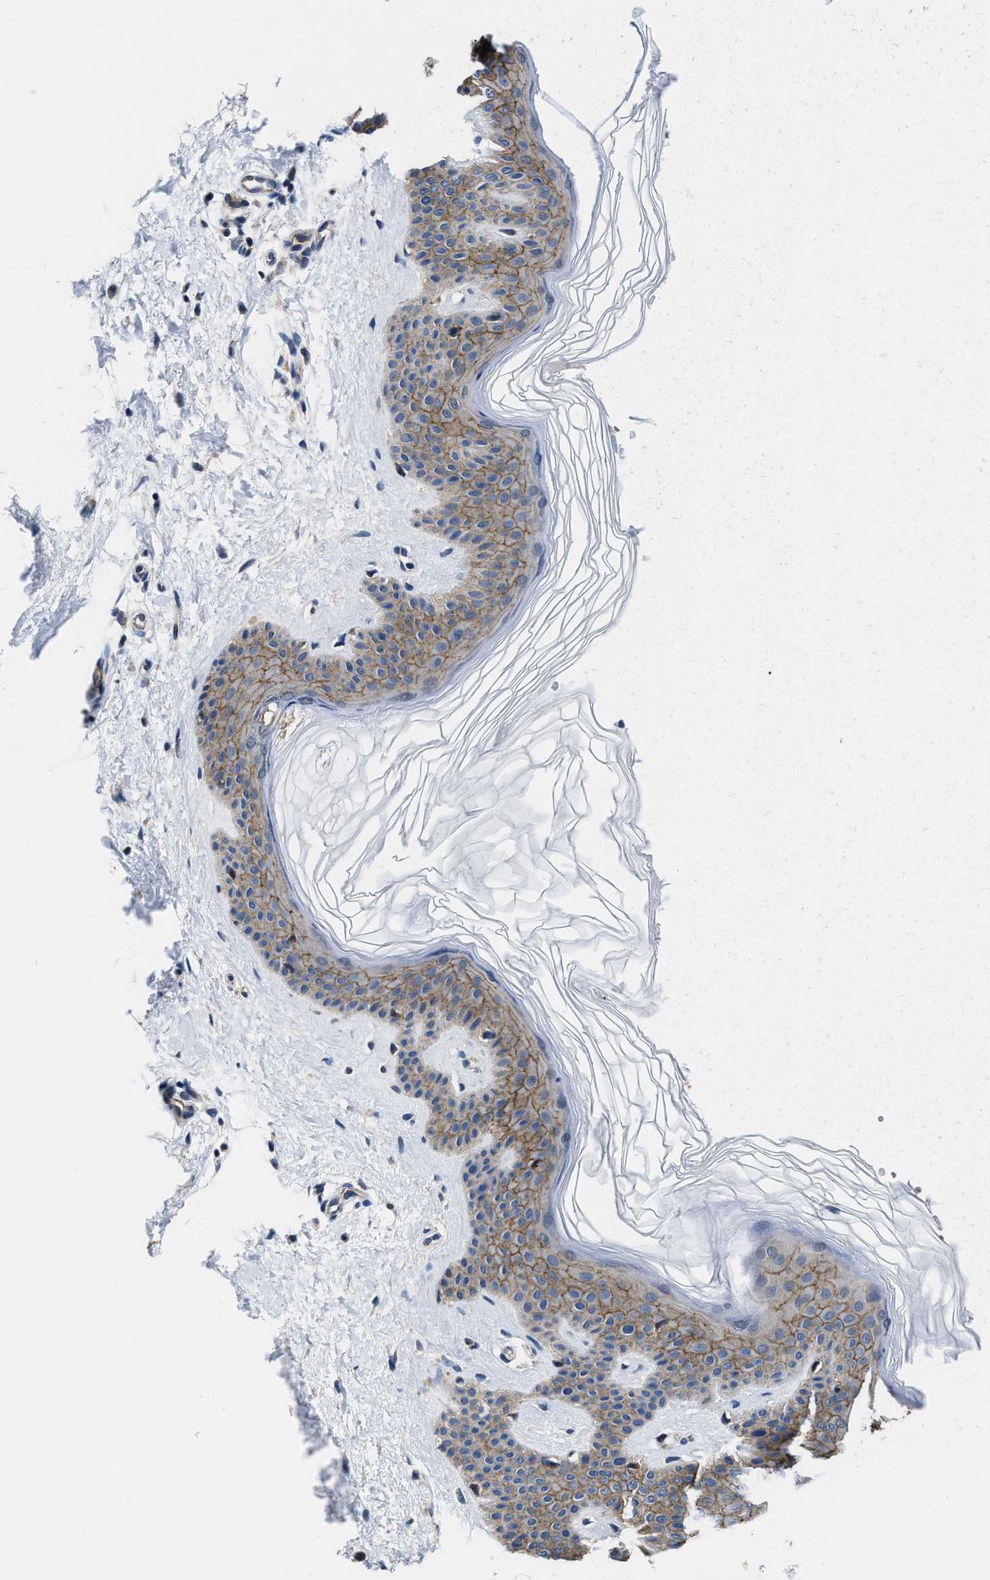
{"staining": {"intensity": "weak", "quantity": "25%-75%", "location": "cytoplasmic/membranous"}, "tissue": "skin", "cell_type": "Fibroblasts", "image_type": "normal", "snomed": [{"axis": "morphology", "description": "Normal tissue, NOS"}, {"axis": "morphology", "description": "Malignant melanoma, Metastatic site"}, {"axis": "topography", "description": "Skin"}], "caption": "Immunohistochemistry of unremarkable human skin displays low levels of weak cytoplasmic/membranous positivity in approximately 25%-75% of fibroblasts. (Brightfield microscopy of DAB IHC at high magnification).", "gene": "GHITM", "patient": {"sex": "male", "age": 41}}